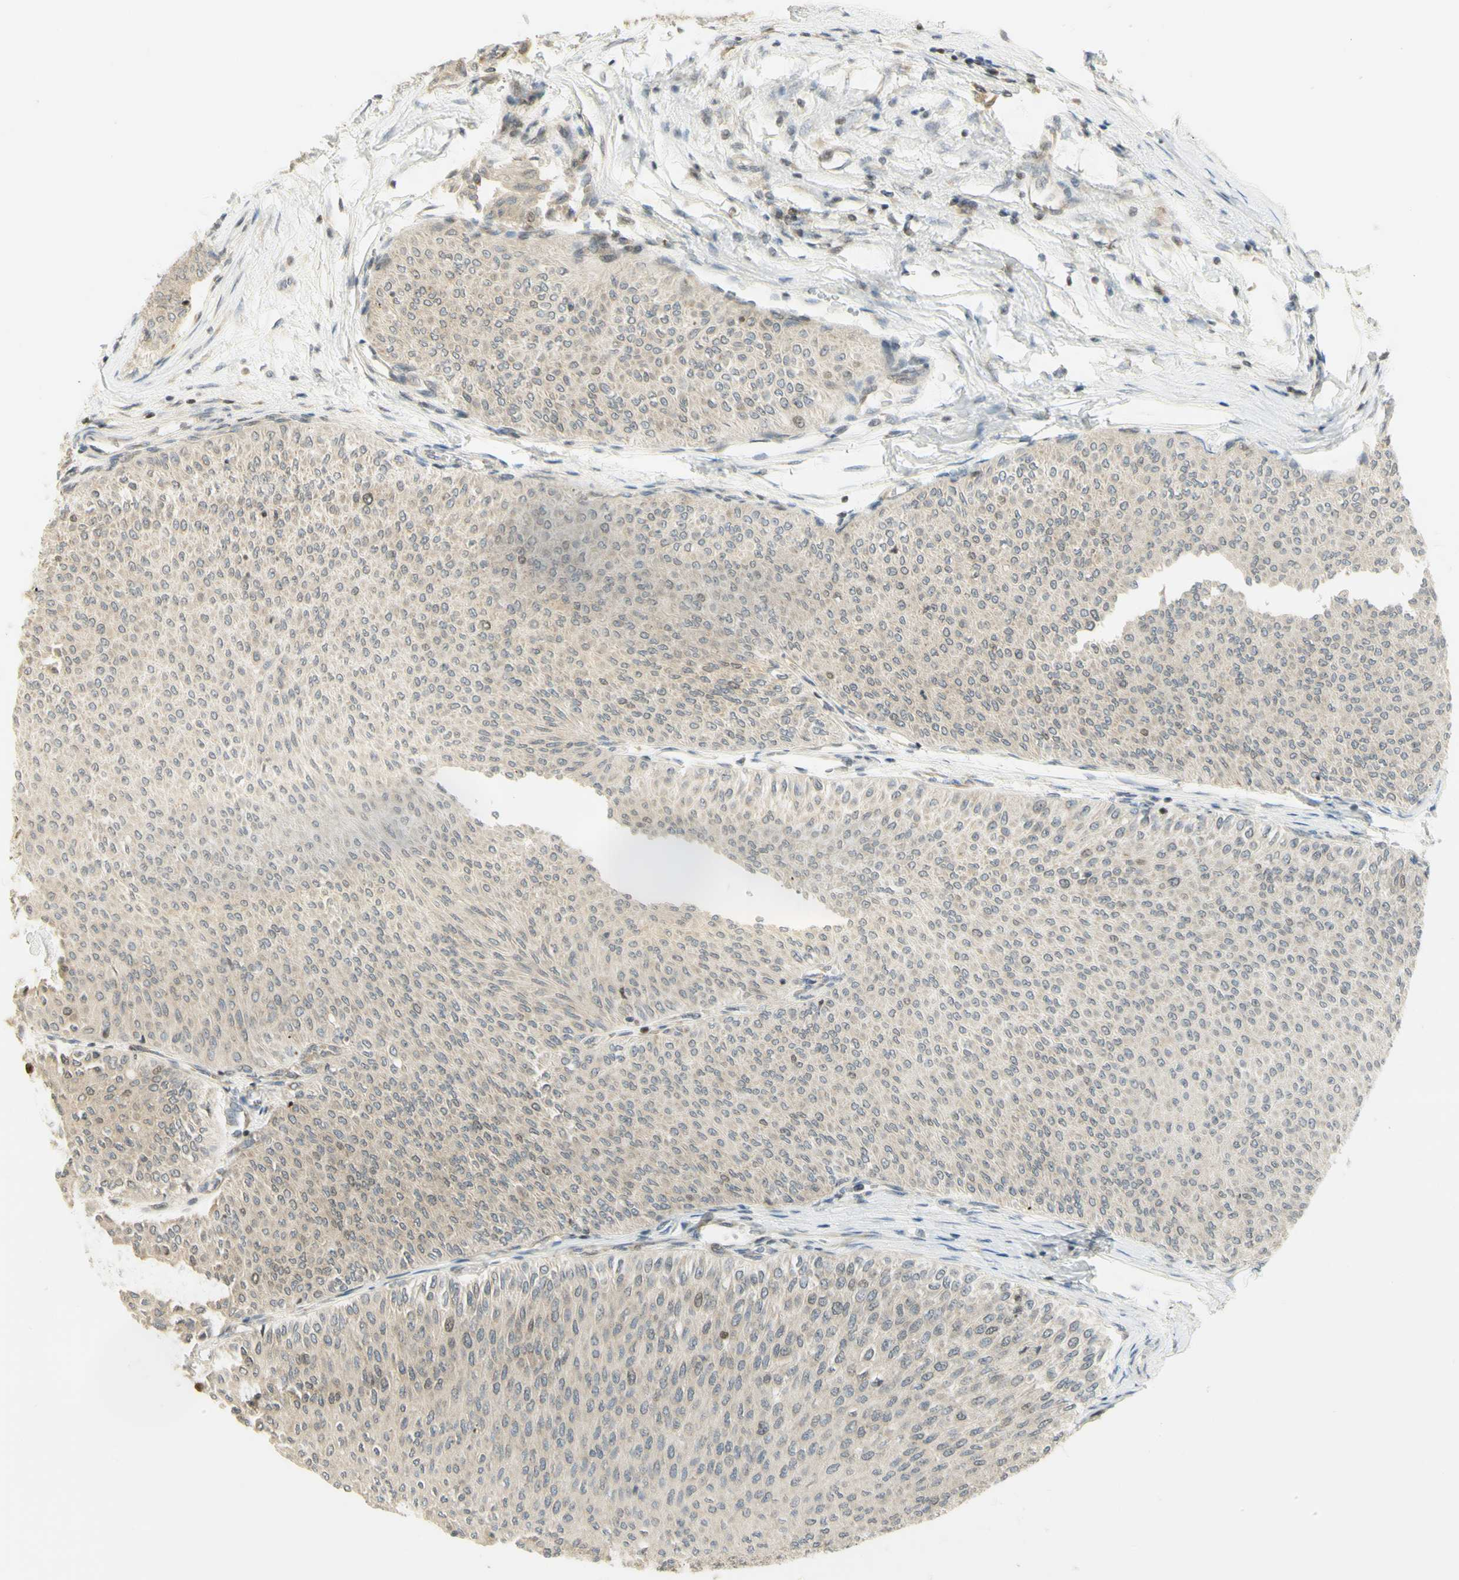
{"staining": {"intensity": "weak", "quantity": ">75%", "location": "cytoplasmic/membranous,nuclear"}, "tissue": "urothelial cancer", "cell_type": "Tumor cells", "image_type": "cancer", "snomed": [{"axis": "morphology", "description": "Urothelial carcinoma, Low grade"}, {"axis": "topography", "description": "Urinary bladder"}], "caption": "A histopathology image of urothelial cancer stained for a protein displays weak cytoplasmic/membranous and nuclear brown staining in tumor cells.", "gene": "KIF11", "patient": {"sex": "male", "age": 78}}